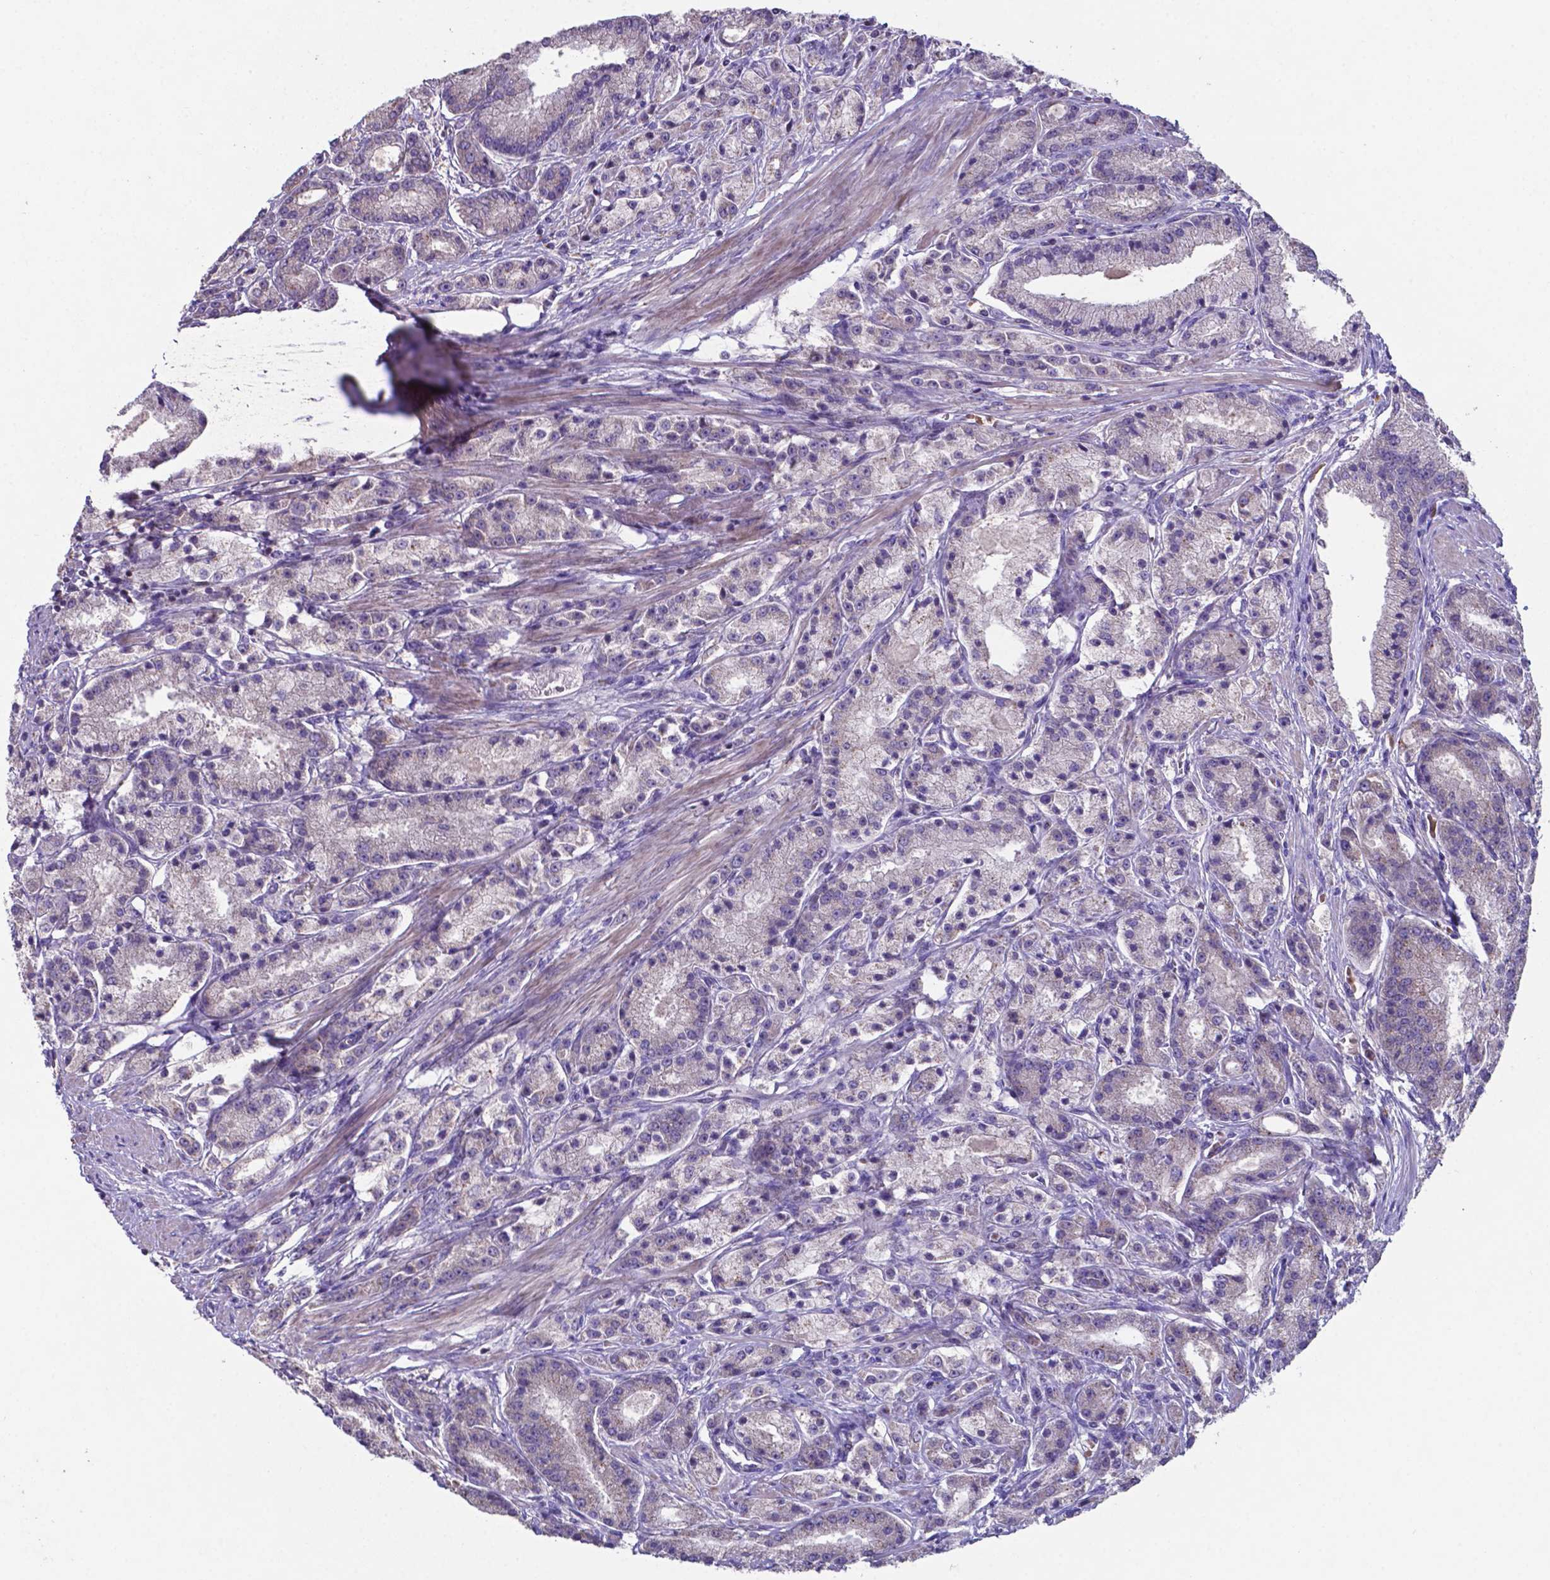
{"staining": {"intensity": "negative", "quantity": "none", "location": "none"}, "tissue": "prostate cancer", "cell_type": "Tumor cells", "image_type": "cancer", "snomed": [{"axis": "morphology", "description": "Adenocarcinoma, High grade"}, {"axis": "topography", "description": "Prostate"}], "caption": "Tumor cells show no significant protein expression in prostate cancer (adenocarcinoma (high-grade)). (Brightfield microscopy of DAB immunohistochemistry at high magnification).", "gene": "TYRO3", "patient": {"sex": "male", "age": 67}}